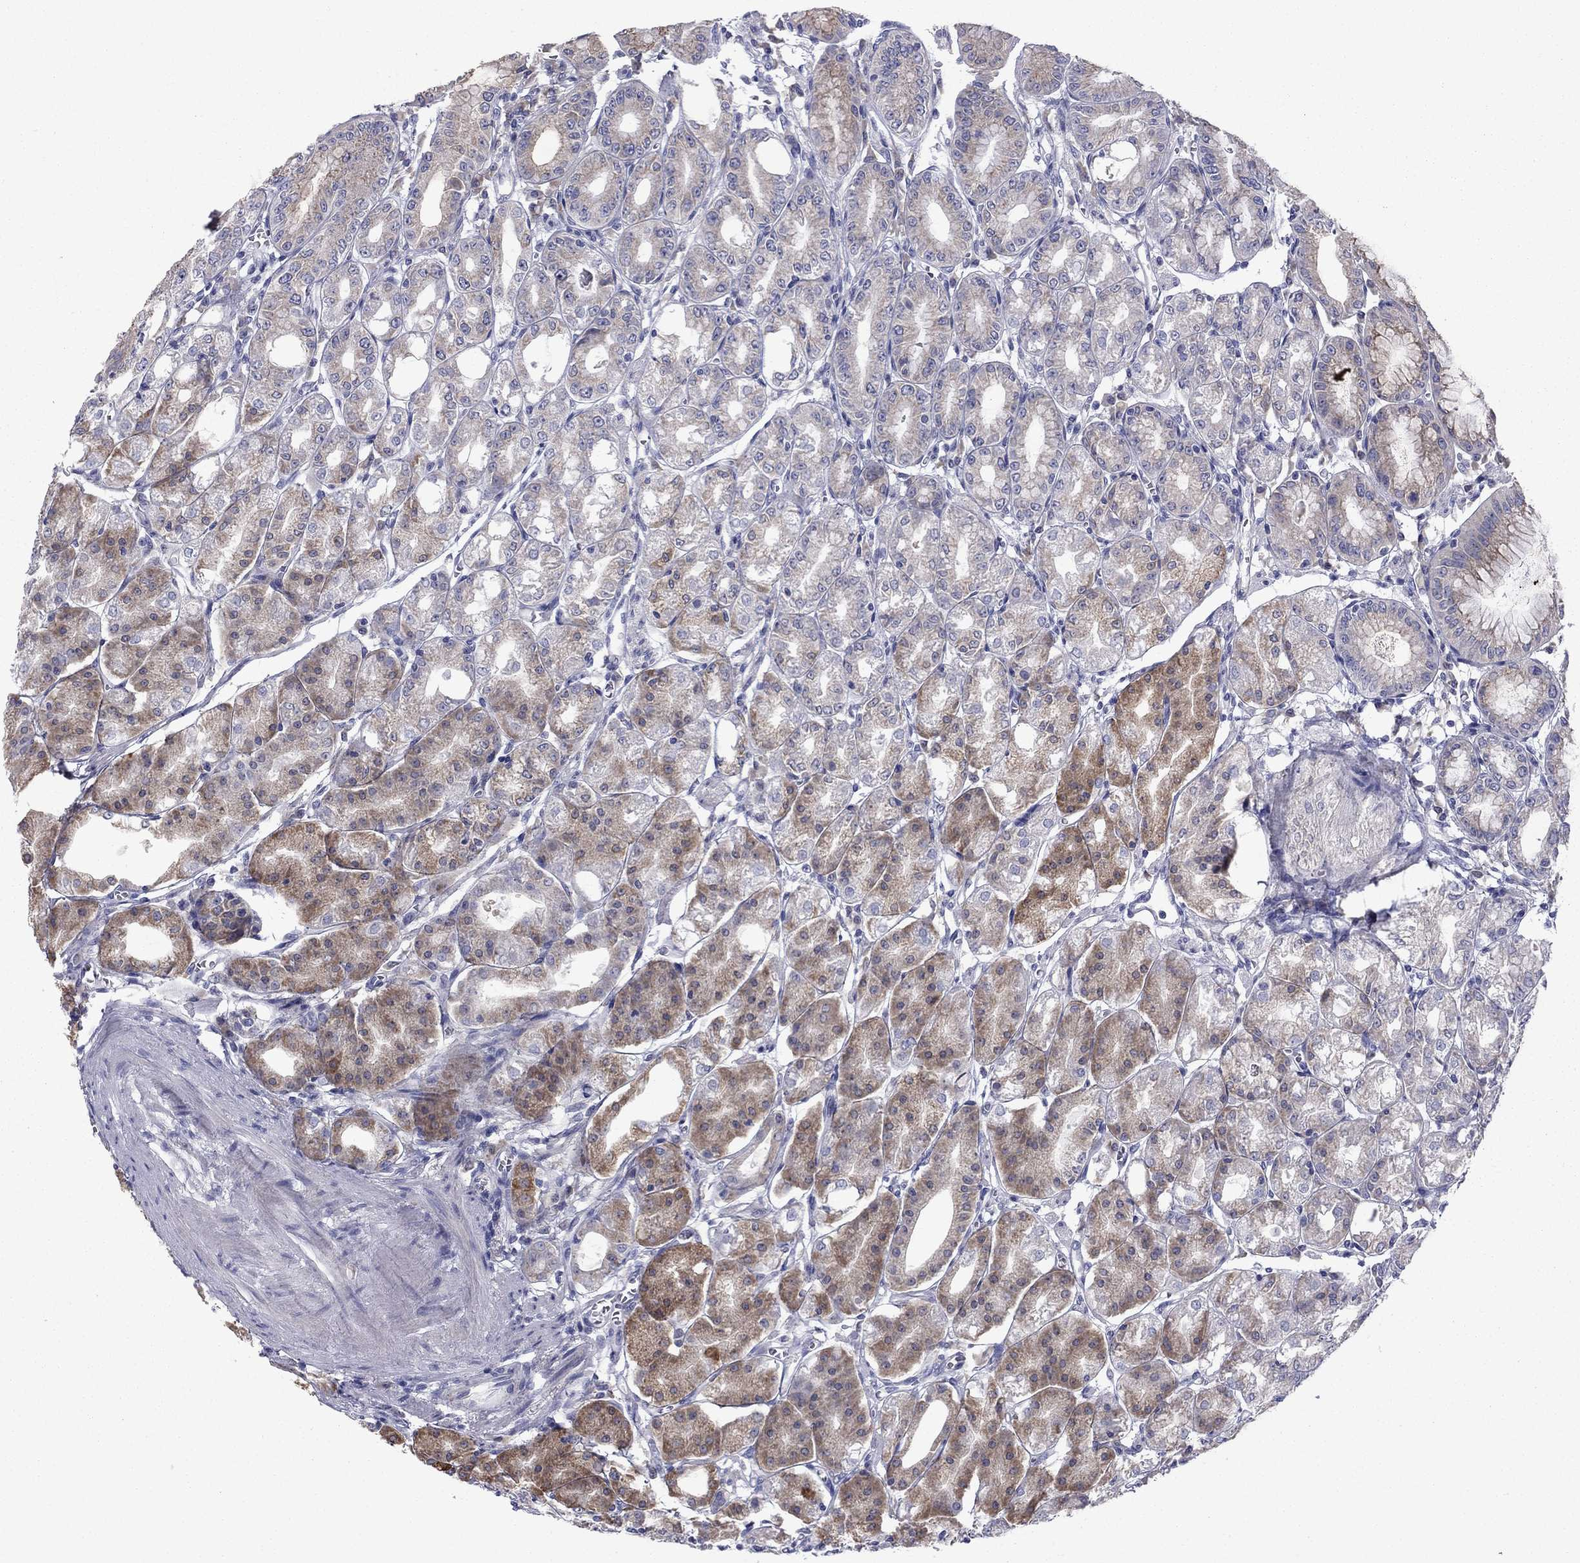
{"staining": {"intensity": "moderate", "quantity": "<25%", "location": "cytoplasmic/membranous"}, "tissue": "stomach", "cell_type": "Glandular cells", "image_type": "normal", "snomed": [{"axis": "morphology", "description": "Normal tissue, NOS"}, {"axis": "topography", "description": "Stomach, lower"}], "caption": "Immunohistochemical staining of normal human stomach displays <25% levels of moderate cytoplasmic/membranous protein expression in about <25% of glandular cells. The protein is stained brown, and the nuclei are stained in blue (DAB (3,3'-diaminobenzidine) IHC with brightfield microscopy, high magnification).", "gene": "TMPRSS11A", "patient": {"sex": "male", "age": 71}}